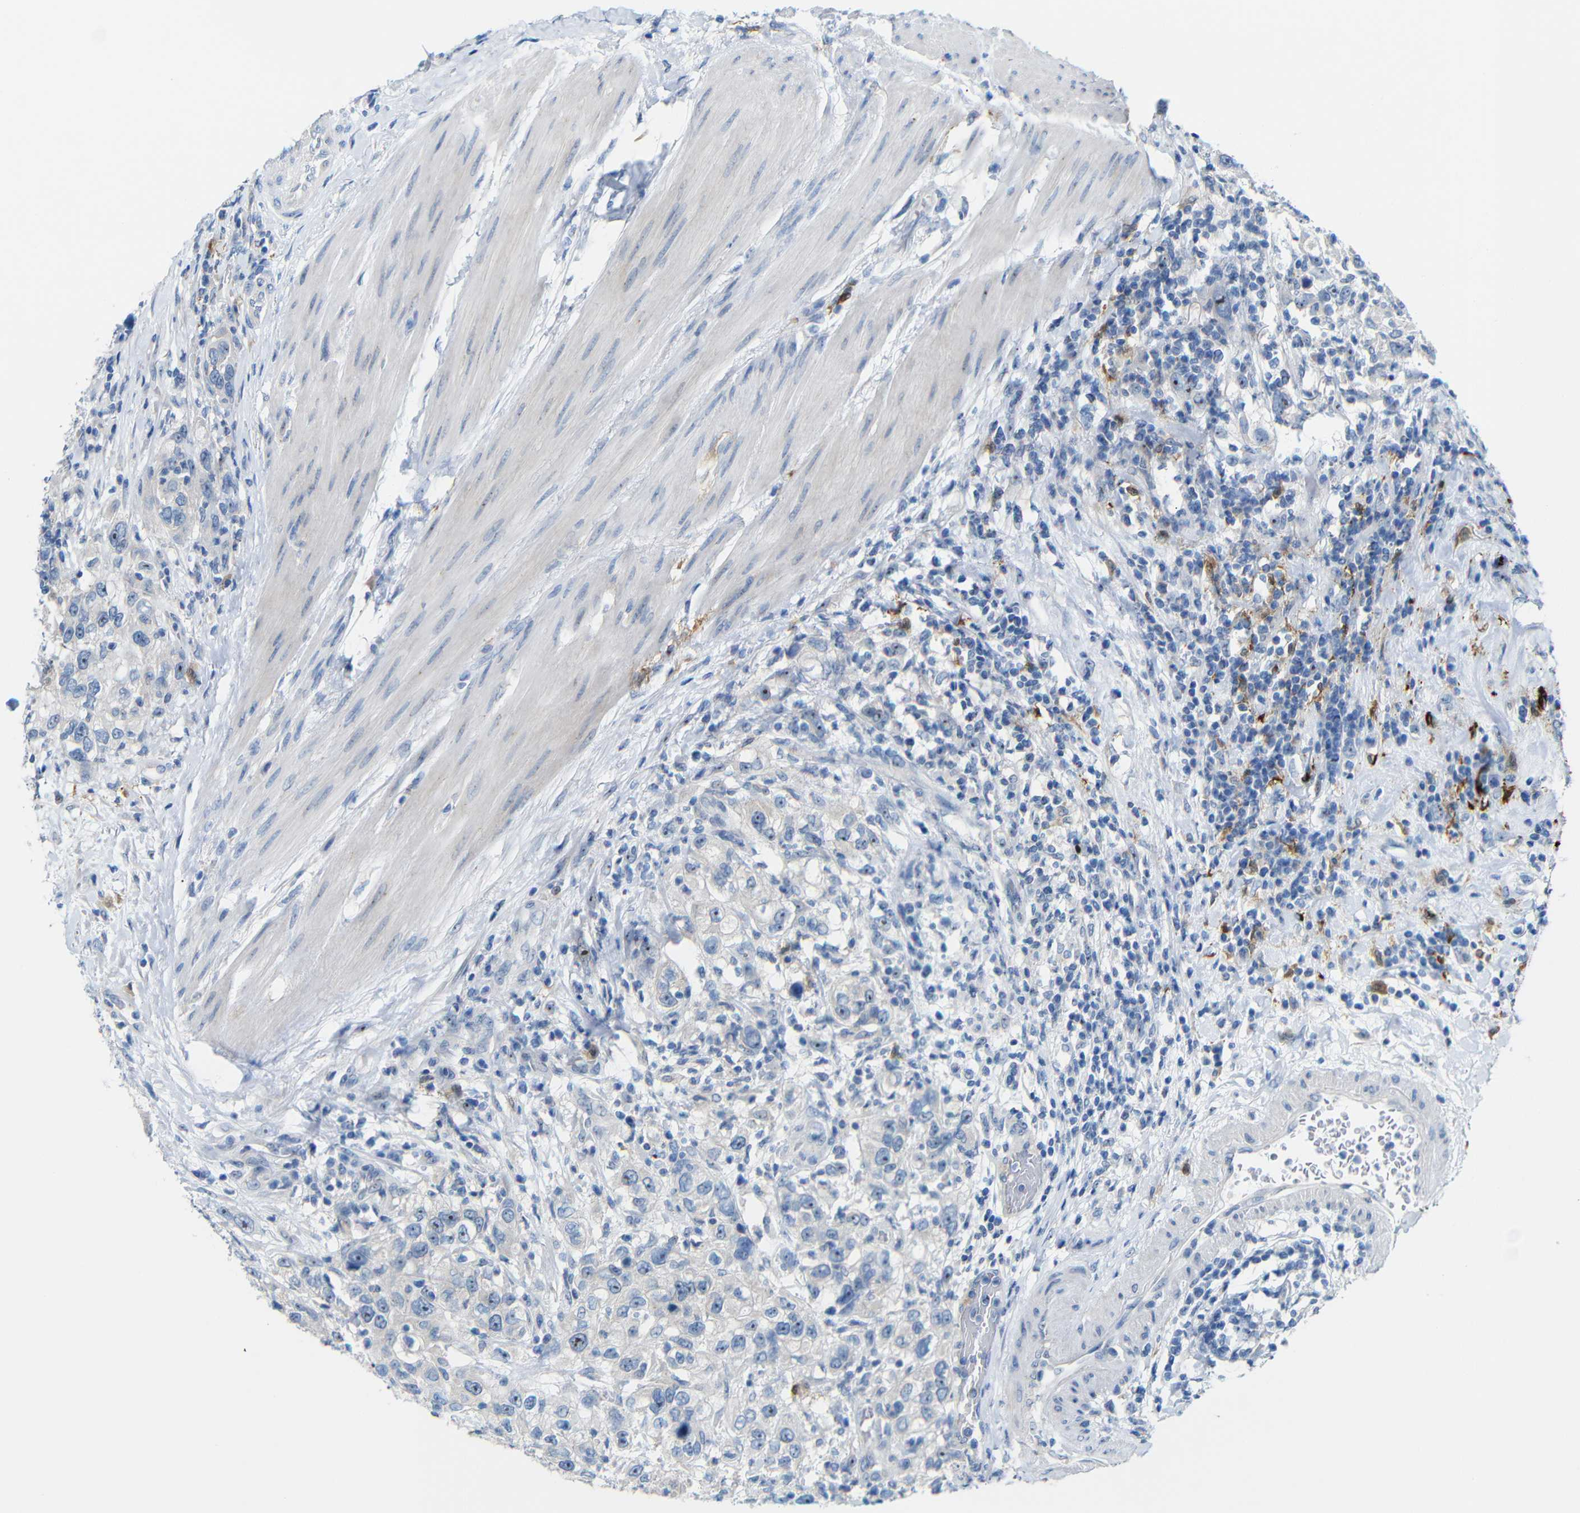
{"staining": {"intensity": "moderate", "quantity": "25%-75%", "location": "nuclear"}, "tissue": "urothelial cancer", "cell_type": "Tumor cells", "image_type": "cancer", "snomed": [{"axis": "morphology", "description": "Urothelial carcinoma, High grade"}, {"axis": "topography", "description": "Urinary bladder"}], "caption": "Moderate nuclear staining for a protein is present in approximately 25%-75% of tumor cells of urothelial carcinoma (high-grade) using immunohistochemistry.", "gene": "C1orf210", "patient": {"sex": "female", "age": 80}}